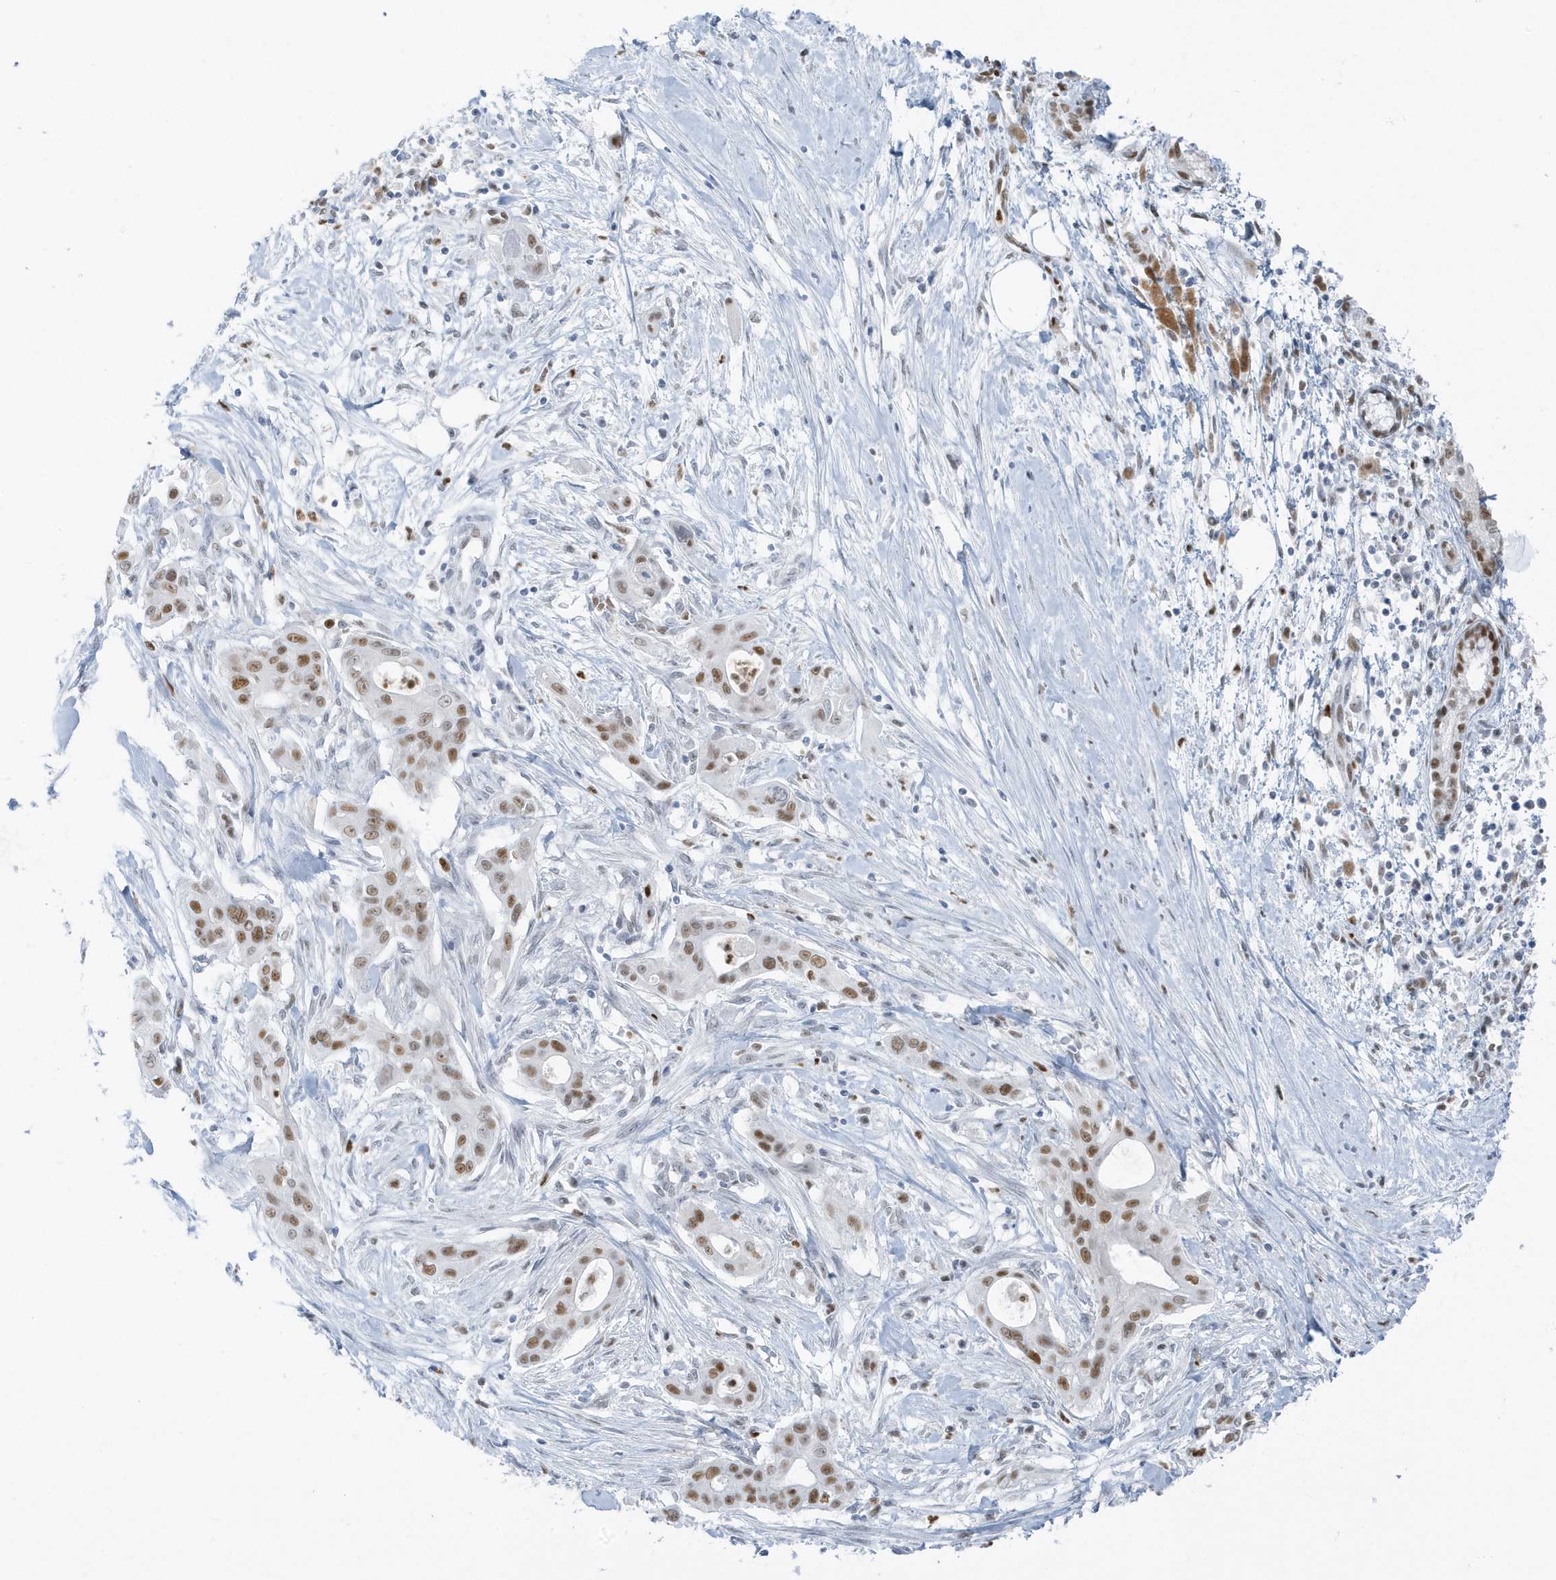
{"staining": {"intensity": "moderate", "quantity": ">75%", "location": "nuclear"}, "tissue": "pancreatic cancer", "cell_type": "Tumor cells", "image_type": "cancer", "snomed": [{"axis": "morphology", "description": "Adenocarcinoma, NOS"}, {"axis": "topography", "description": "Pancreas"}], "caption": "A photomicrograph showing moderate nuclear staining in approximately >75% of tumor cells in pancreatic cancer (adenocarcinoma), as visualized by brown immunohistochemical staining.", "gene": "SMIM34", "patient": {"sex": "male", "age": 58}}